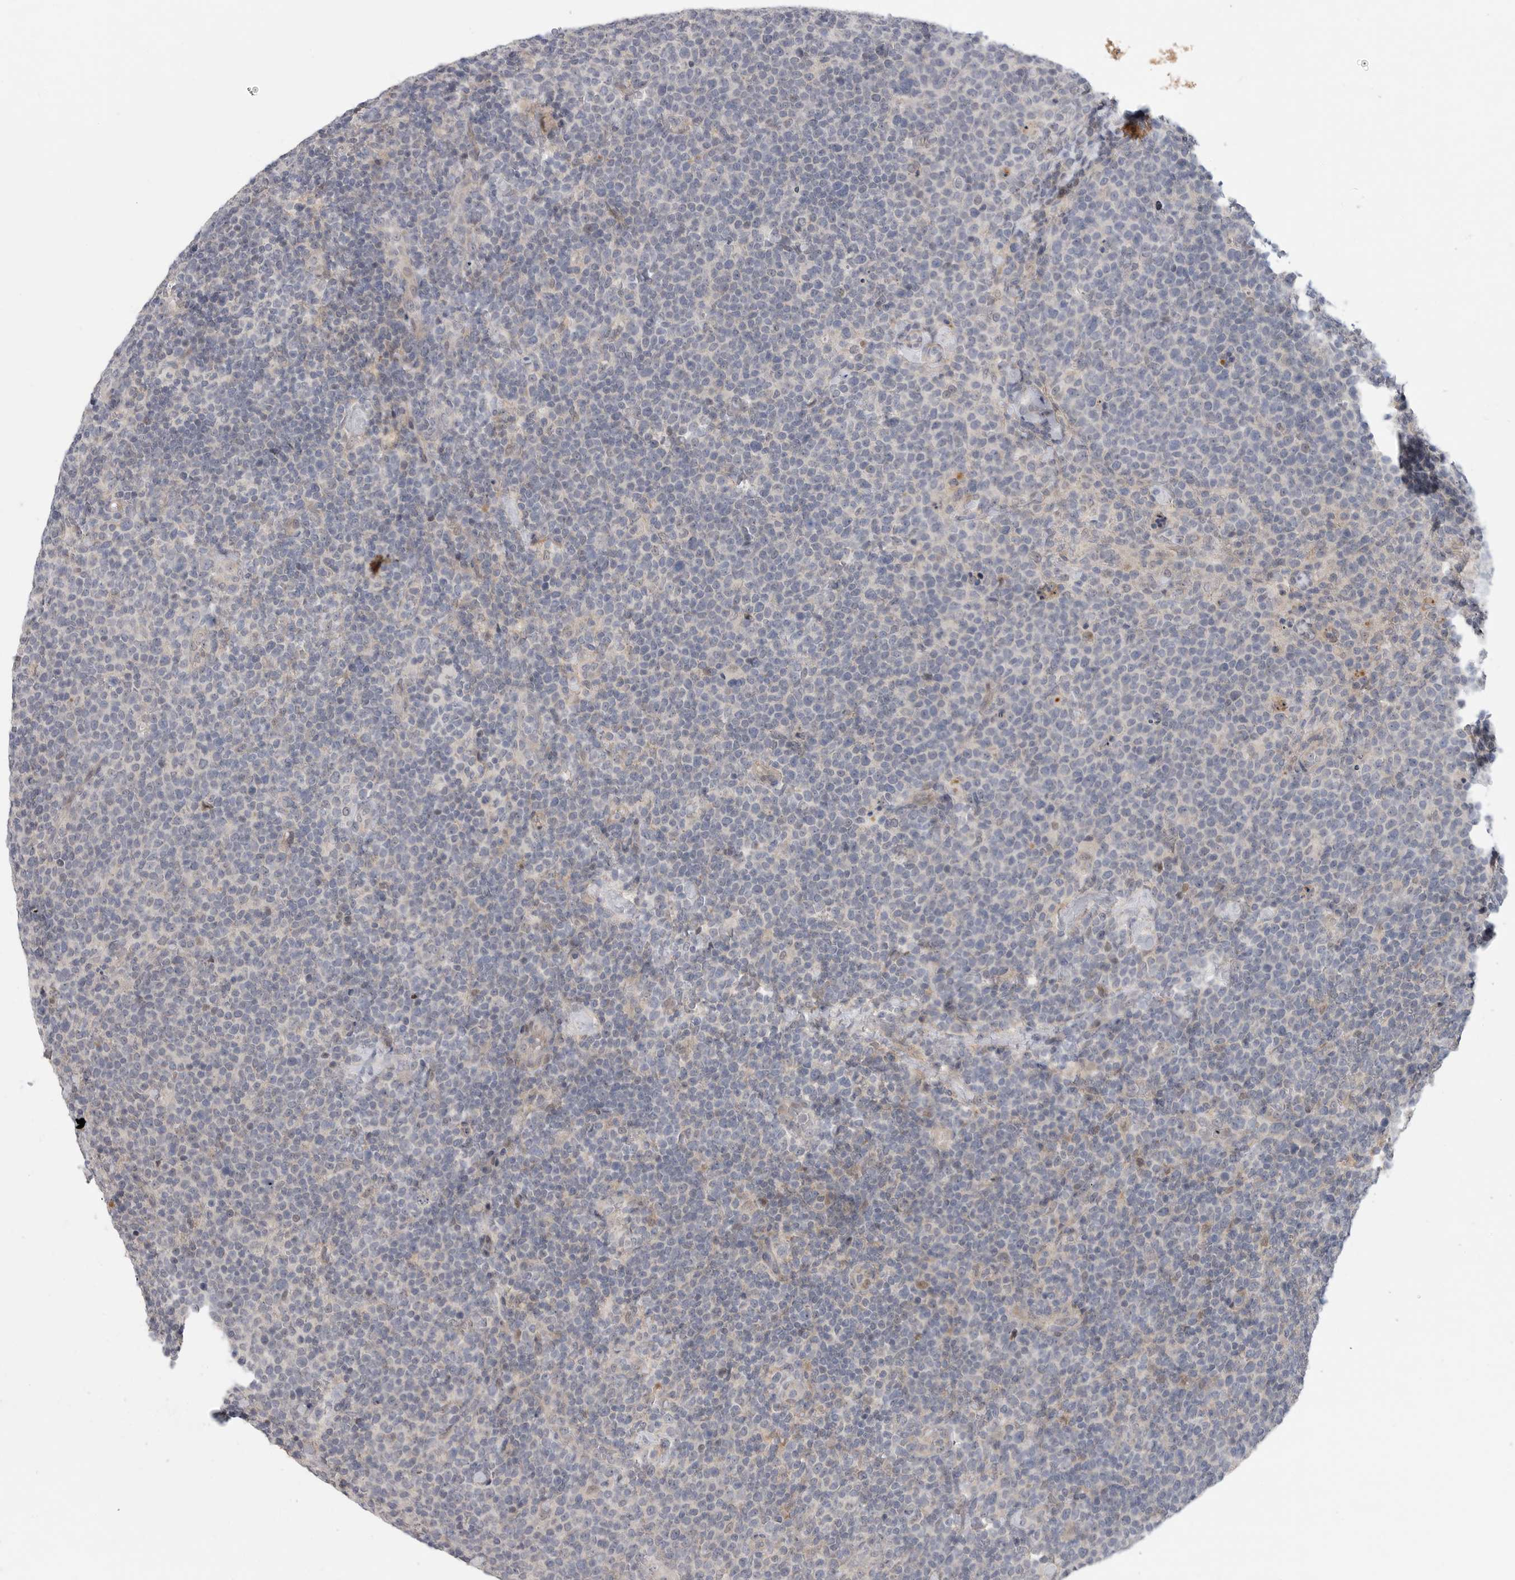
{"staining": {"intensity": "negative", "quantity": "none", "location": "none"}, "tissue": "lymphoma", "cell_type": "Tumor cells", "image_type": "cancer", "snomed": [{"axis": "morphology", "description": "Malignant lymphoma, non-Hodgkin's type, High grade"}, {"axis": "topography", "description": "Lymph node"}], "caption": "The histopathology image reveals no significant expression in tumor cells of malignant lymphoma, non-Hodgkin's type (high-grade). Brightfield microscopy of immunohistochemistry (IHC) stained with DAB (3,3'-diaminobenzidine) (brown) and hematoxylin (blue), captured at high magnification.", "gene": "FBXO43", "patient": {"sex": "male", "age": 61}}